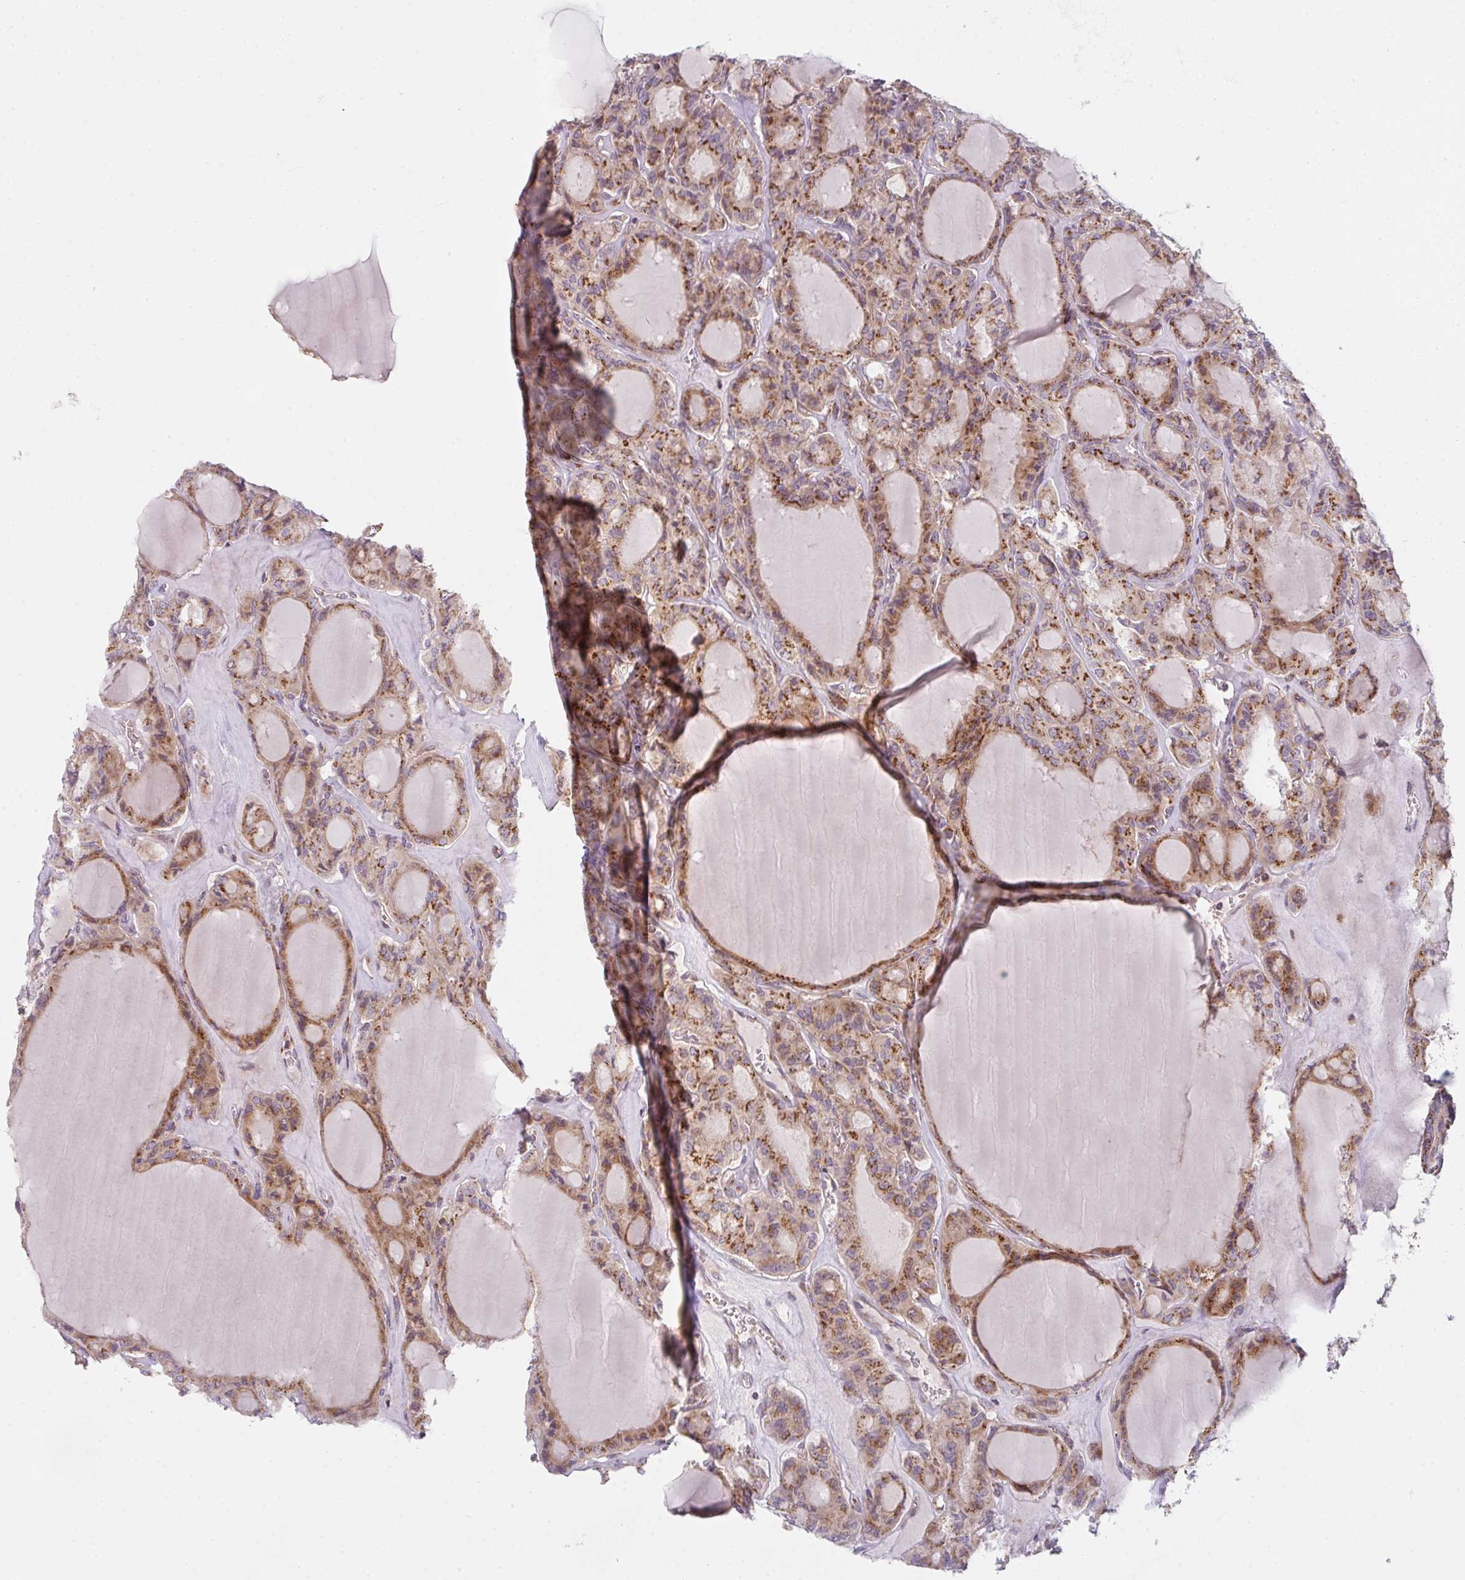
{"staining": {"intensity": "strong", "quantity": ">75%", "location": "cytoplasmic/membranous"}, "tissue": "thyroid cancer", "cell_type": "Tumor cells", "image_type": "cancer", "snomed": [{"axis": "morphology", "description": "Follicular adenoma carcinoma, NOS"}, {"axis": "topography", "description": "Thyroid gland"}], "caption": "Follicular adenoma carcinoma (thyroid) stained with a protein marker displays strong staining in tumor cells.", "gene": "GVQW3", "patient": {"sex": "female", "age": 63}}